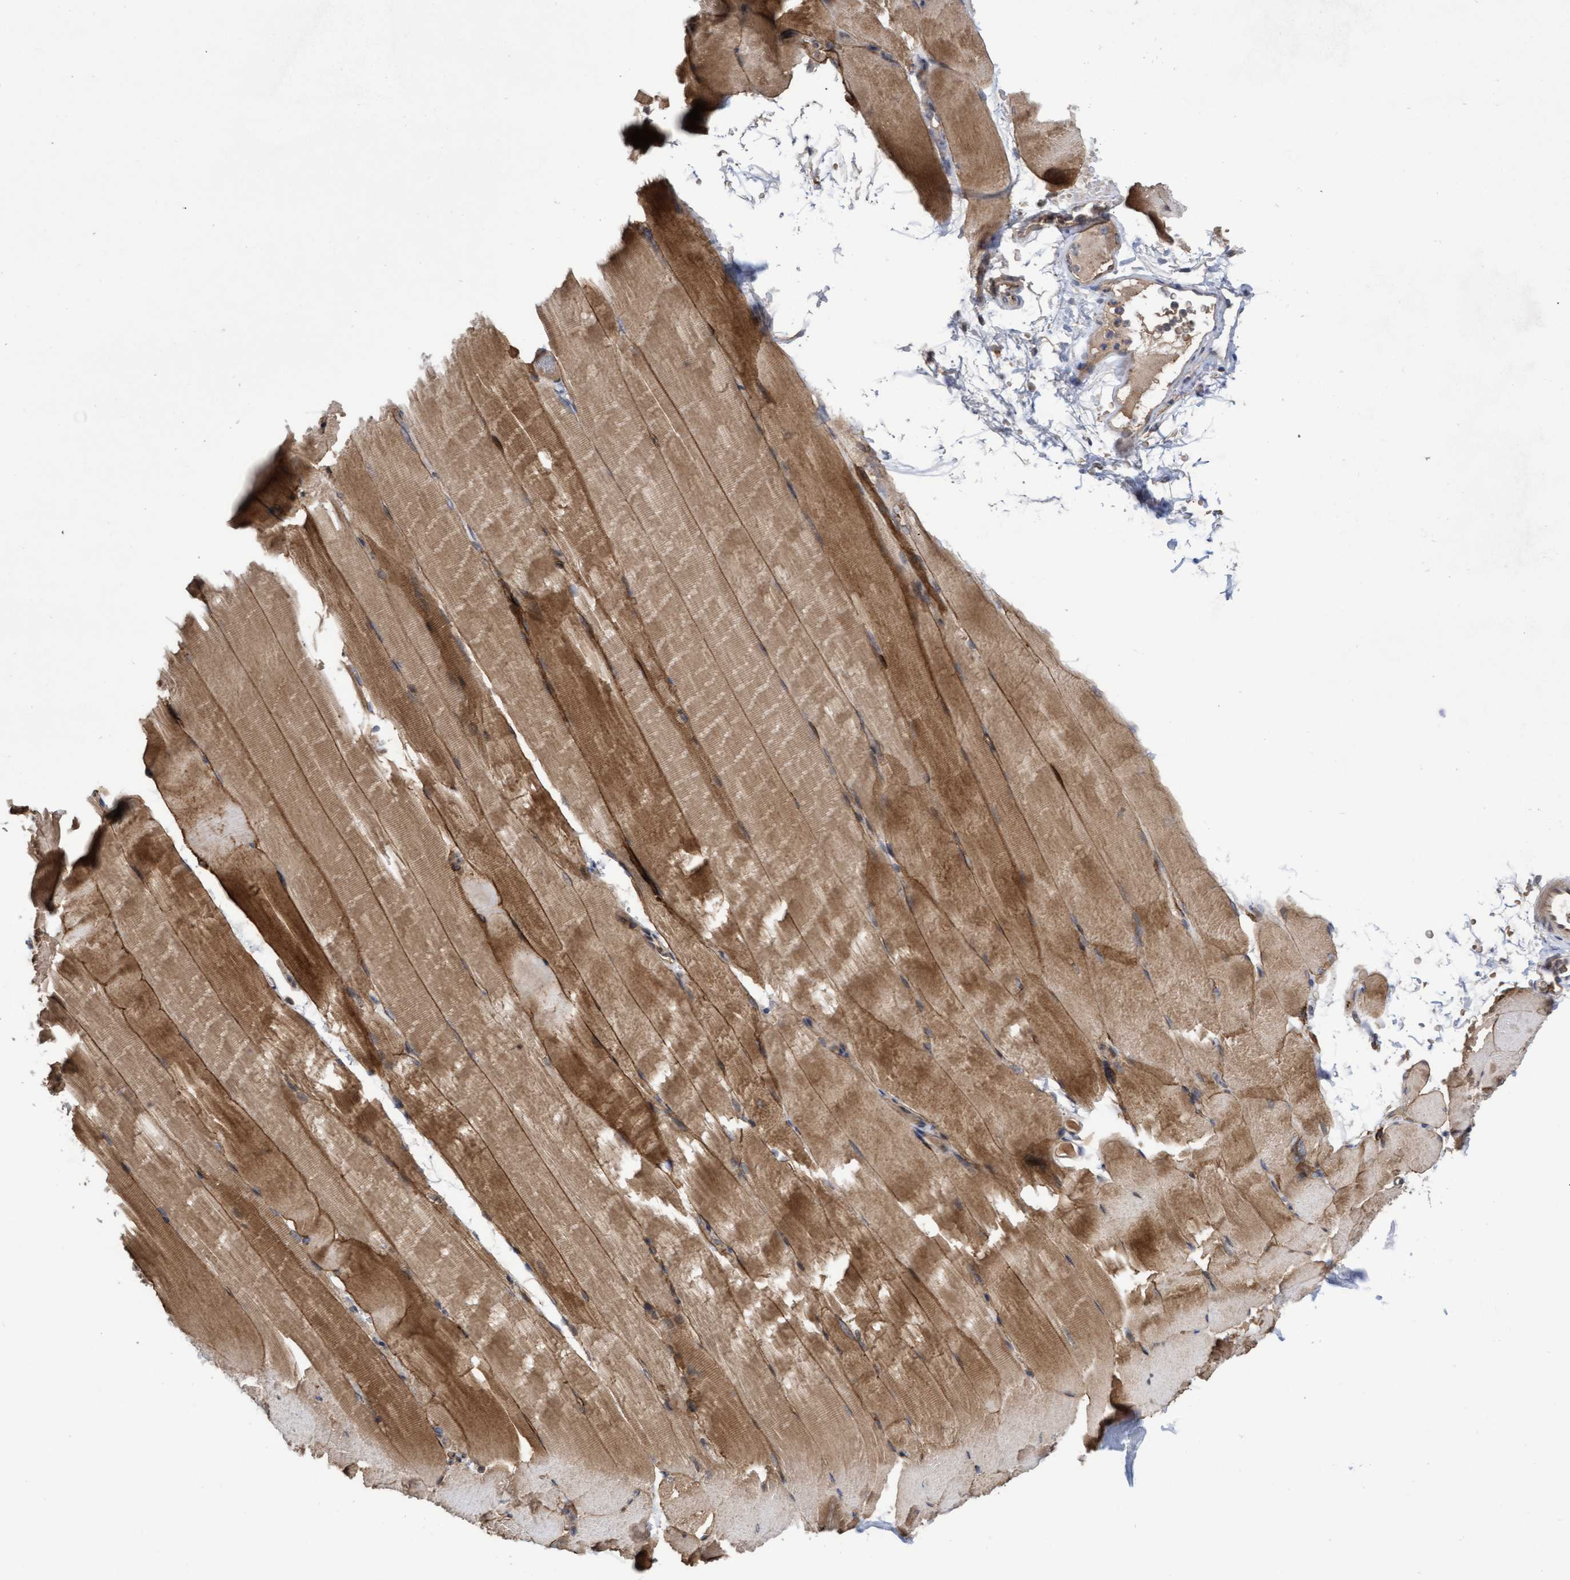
{"staining": {"intensity": "moderate", "quantity": ">75%", "location": "cytoplasmic/membranous"}, "tissue": "skeletal muscle", "cell_type": "Myocytes", "image_type": "normal", "snomed": [{"axis": "morphology", "description": "Normal tissue, NOS"}, {"axis": "topography", "description": "Skeletal muscle"}, {"axis": "topography", "description": "Parathyroid gland"}], "caption": "Skeletal muscle stained with DAB immunohistochemistry demonstrates medium levels of moderate cytoplasmic/membranous expression in about >75% of myocytes.", "gene": "COBL", "patient": {"sex": "female", "age": 37}}